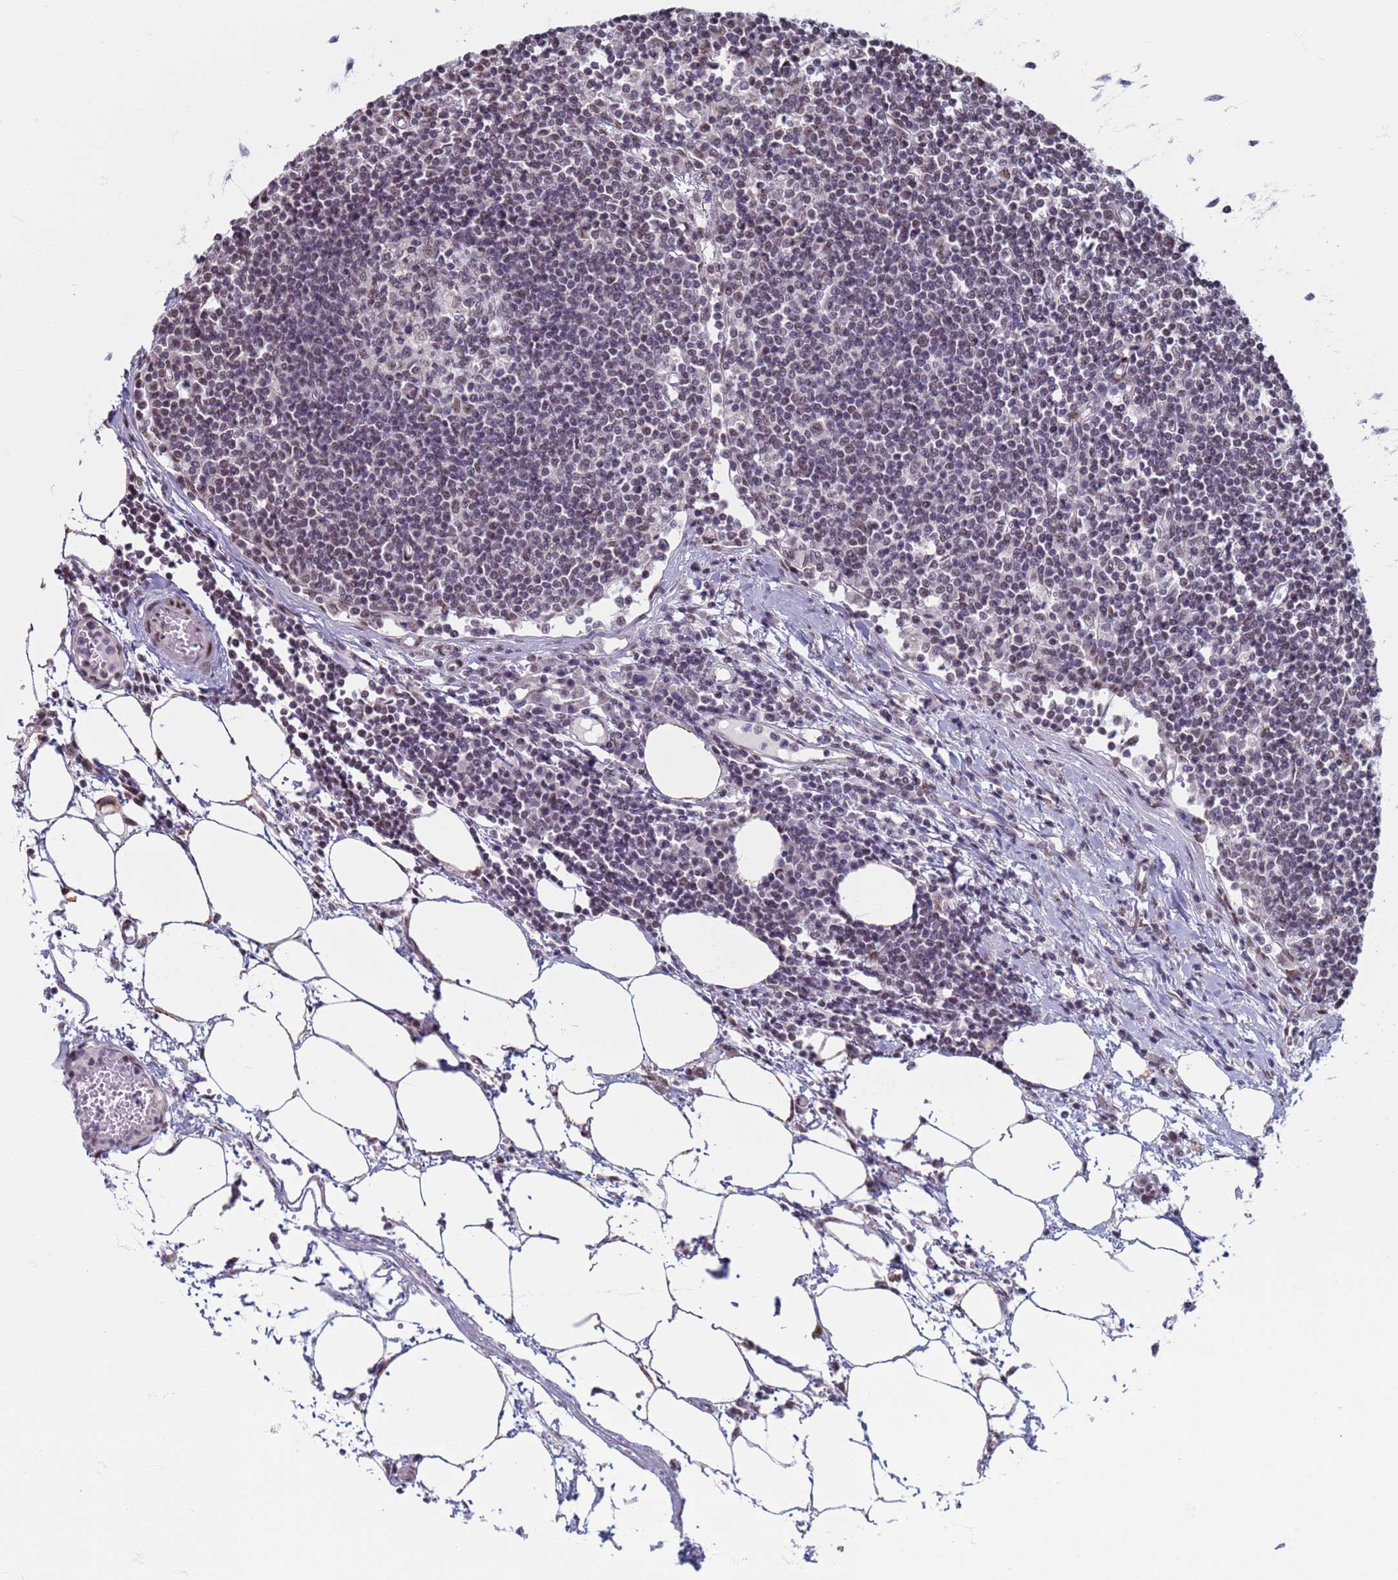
{"staining": {"intensity": "weak", "quantity": "<25%", "location": "nuclear"}, "tissue": "lymph node", "cell_type": "Germinal center cells", "image_type": "normal", "snomed": [{"axis": "morphology", "description": "Adenocarcinoma, NOS"}, {"axis": "topography", "description": "Lymph node"}], "caption": "Lymph node stained for a protein using immunohistochemistry (IHC) demonstrates no staining germinal center cells.", "gene": "SAE1", "patient": {"sex": "female", "age": 62}}